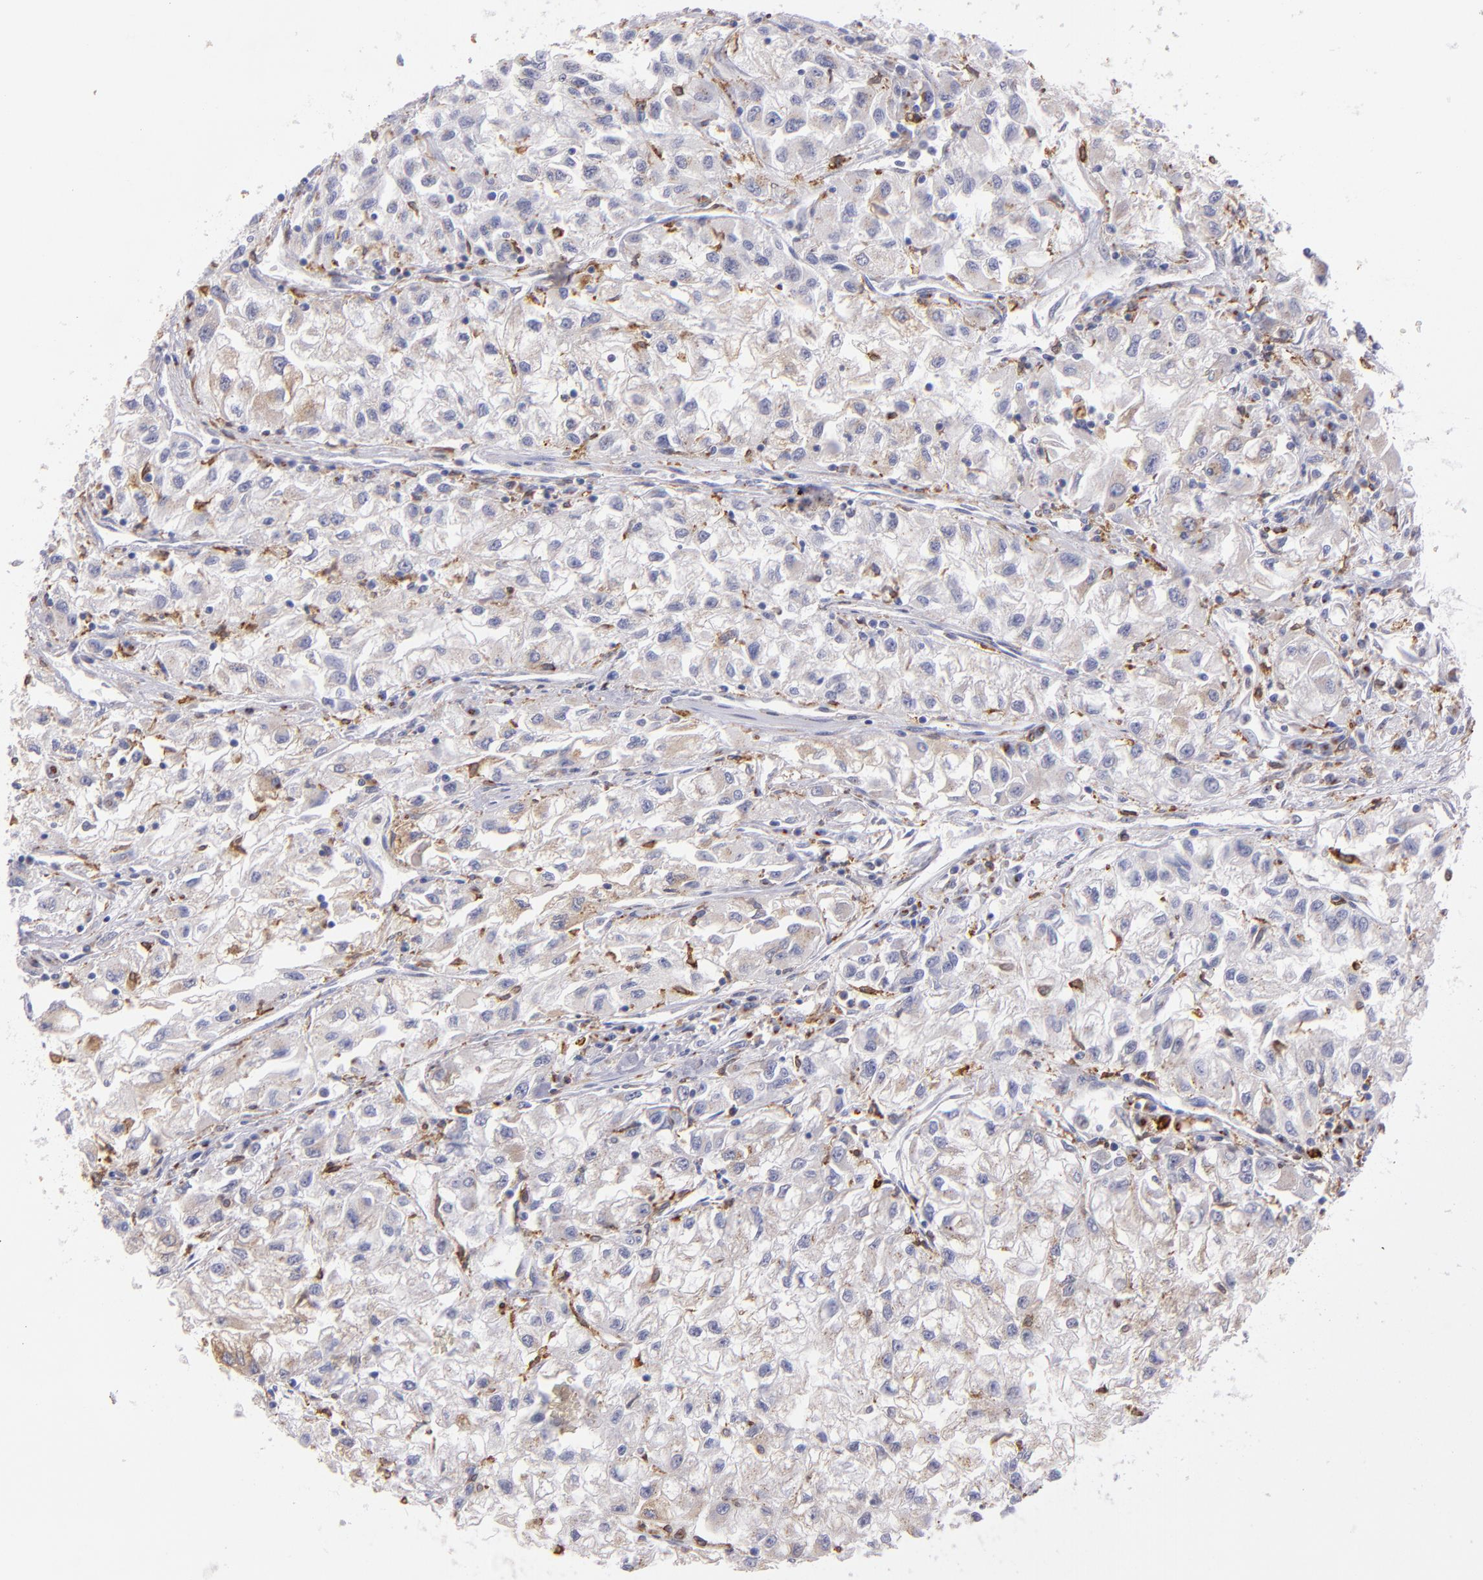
{"staining": {"intensity": "weak", "quantity": "25%-75%", "location": "cytoplasmic/membranous"}, "tissue": "renal cancer", "cell_type": "Tumor cells", "image_type": "cancer", "snomed": [{"axis": "morphology", "description": "Adenocarcinoma, NOS"}, {"axis": "topography", "description": "Kidney"}], "caption": "A brown stain shows weak cytoplasmic/membranous staining of a protein in adenocarcinoma (renal) tumor cells.", "gene": "PTGS1", "patient": {"sex": "male", "age": 59}}